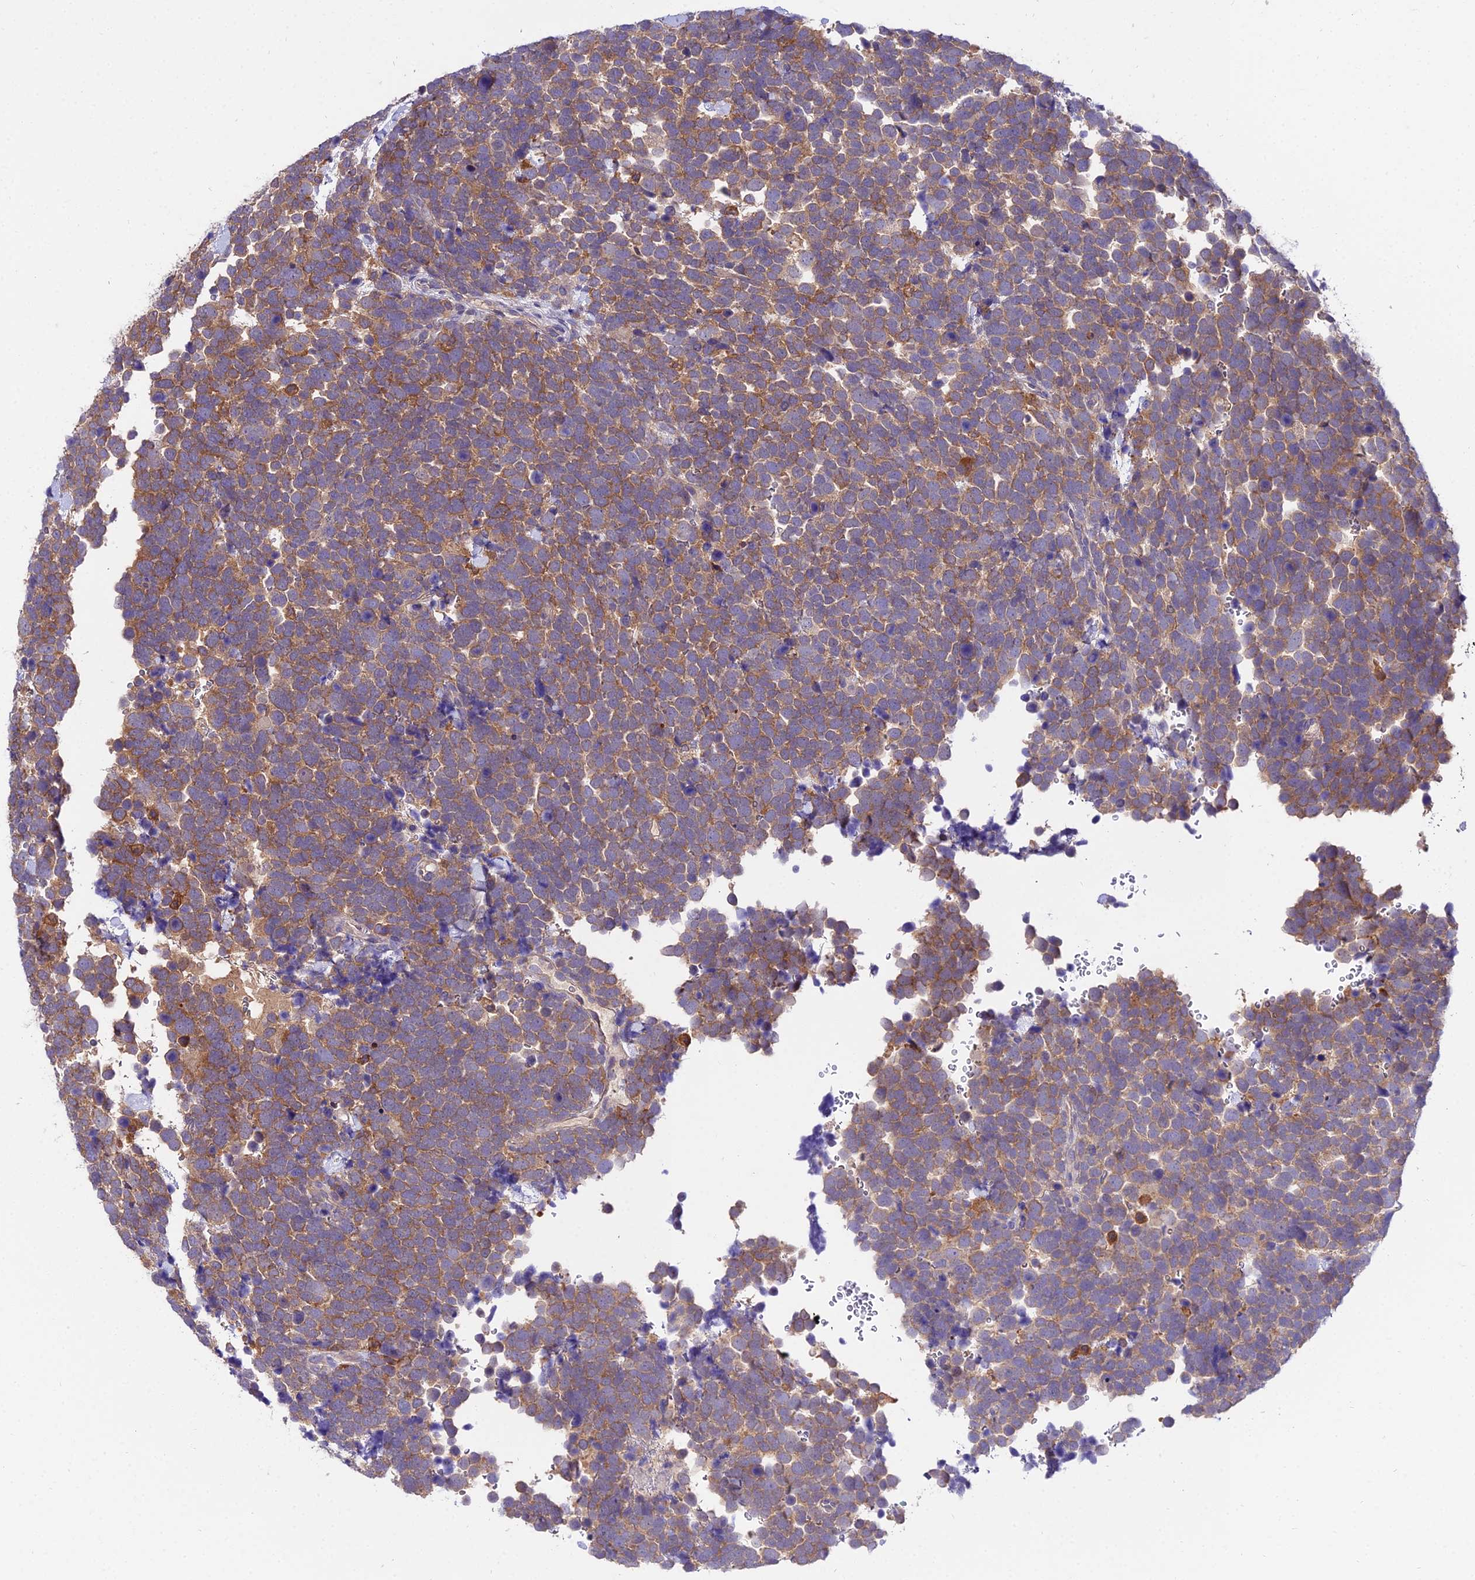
{"staining": {"intensity": "moderate", "quantity": "25%-75%", "location": "cytoplasmic/membranous"}, "tissue": "urothelial cancer", "cell_type": "Tumor cells", "image_type": "cancer", "snomed": [{"axis": "morphology", "description": "Urothelial carcinoma, High grade"}, {"axis": "topography", "description": "Urinary bladder"}], "caption": "Tumor cells show medium levels of moderate cytoplasmic/membranous staining in approximately 25%-75% of cells in high-grade urothelial carcinoma.", "gene": "C2orf69", "patient": {"sex": "female", "age": 82}}